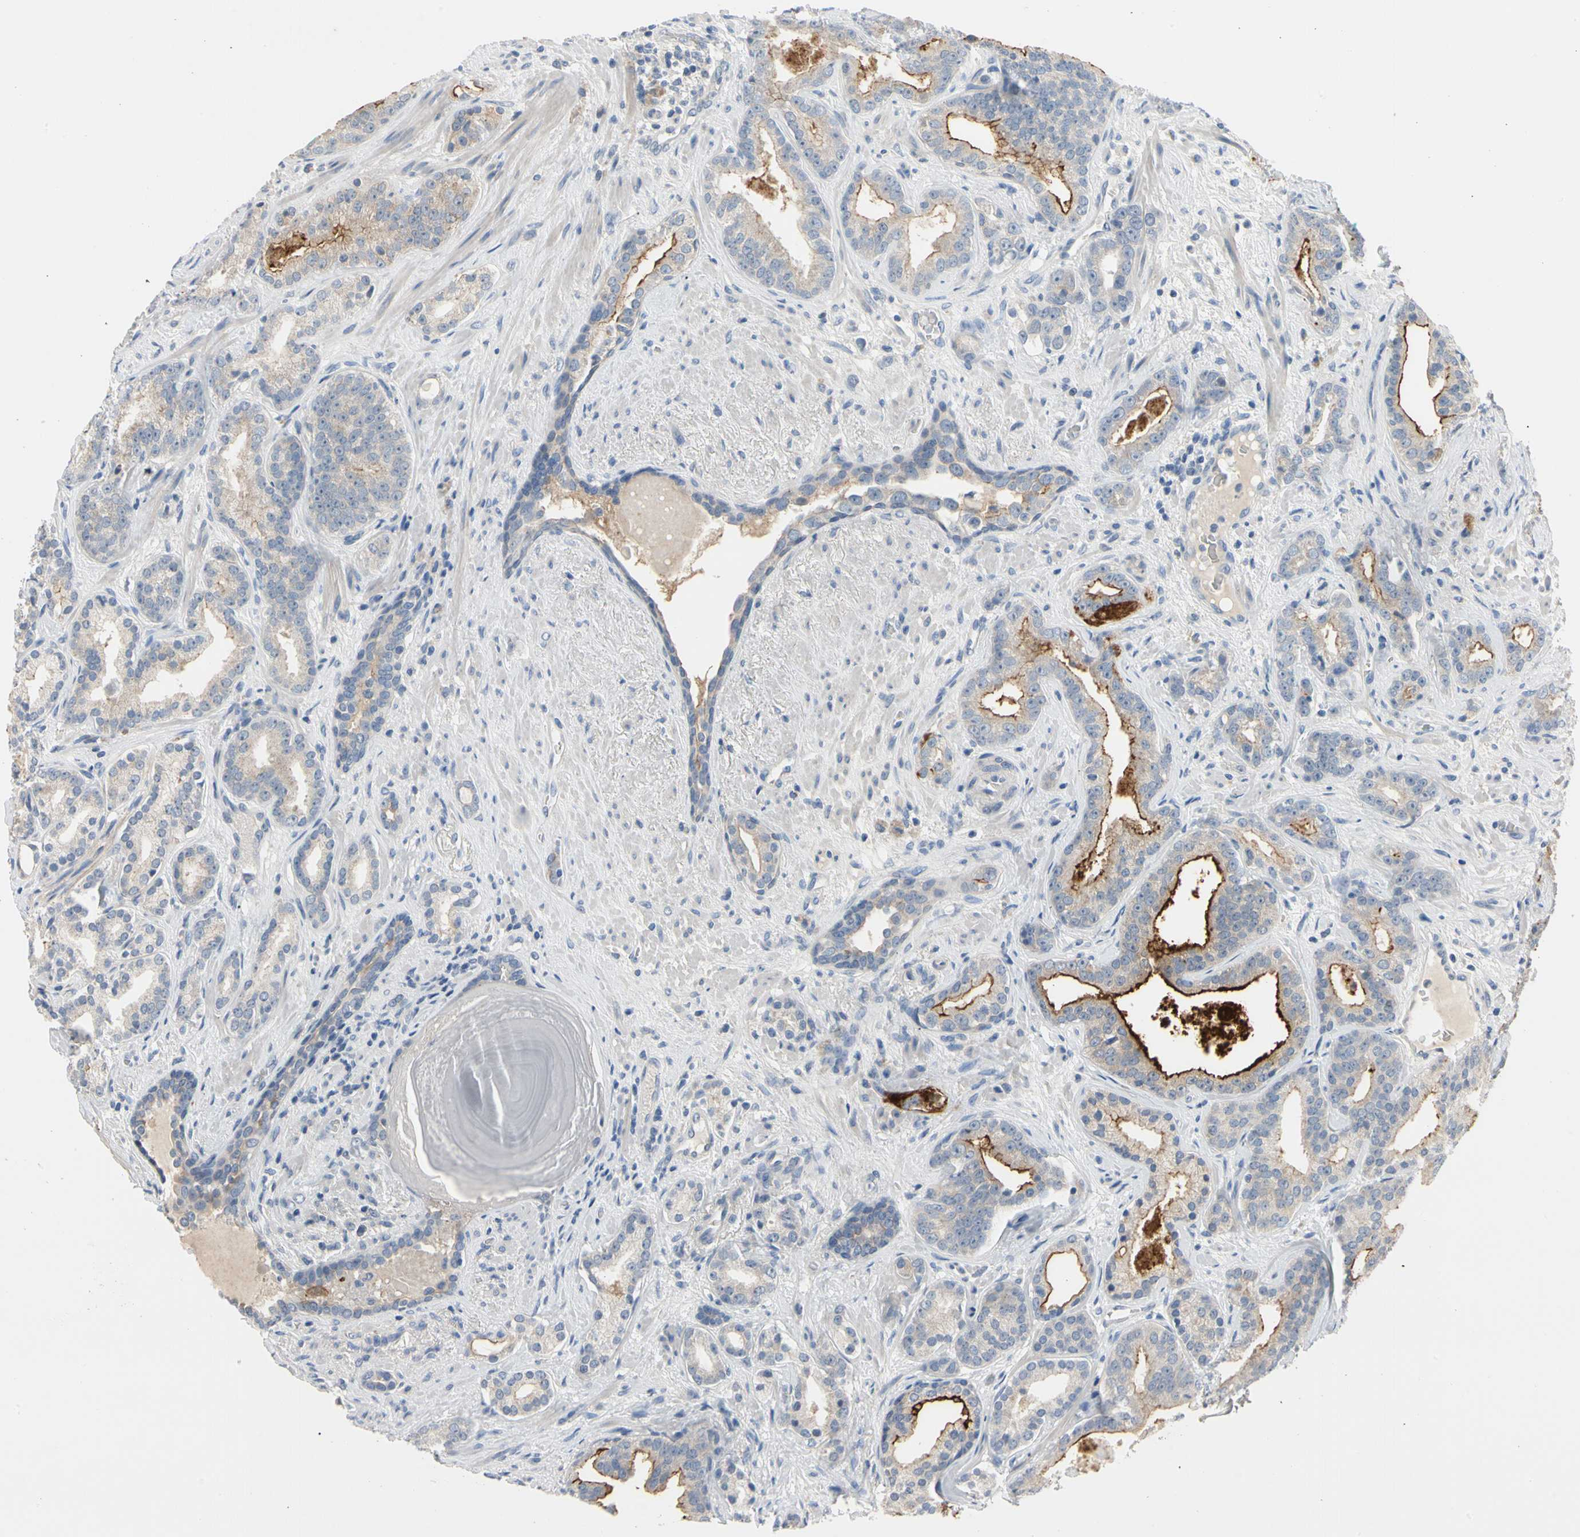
{"staining": {"intensity": "strong", "quantity": "<25%", "location": "cytoplasmic/membranous"}, "tissue": "prostate cancer", "cell_type": "Tumor cells", "image_type": "cancer", "snomed": [{"axis": "morphology", "description": "Adenocarcinoma, Low grade"}, {"axis": "topography", "description": "Prostate"}], "caption": "A photomicrograph of prostate low-grade adenocarcinoma stained for a protein exhibits strong cytoplasmic/membranous brown staining in tumor cells. The protein of interest is shown in brown color, while the nuclei are stained blue.", "gene": "MARK1", "patient": {"sex": "male", "age": 63}}